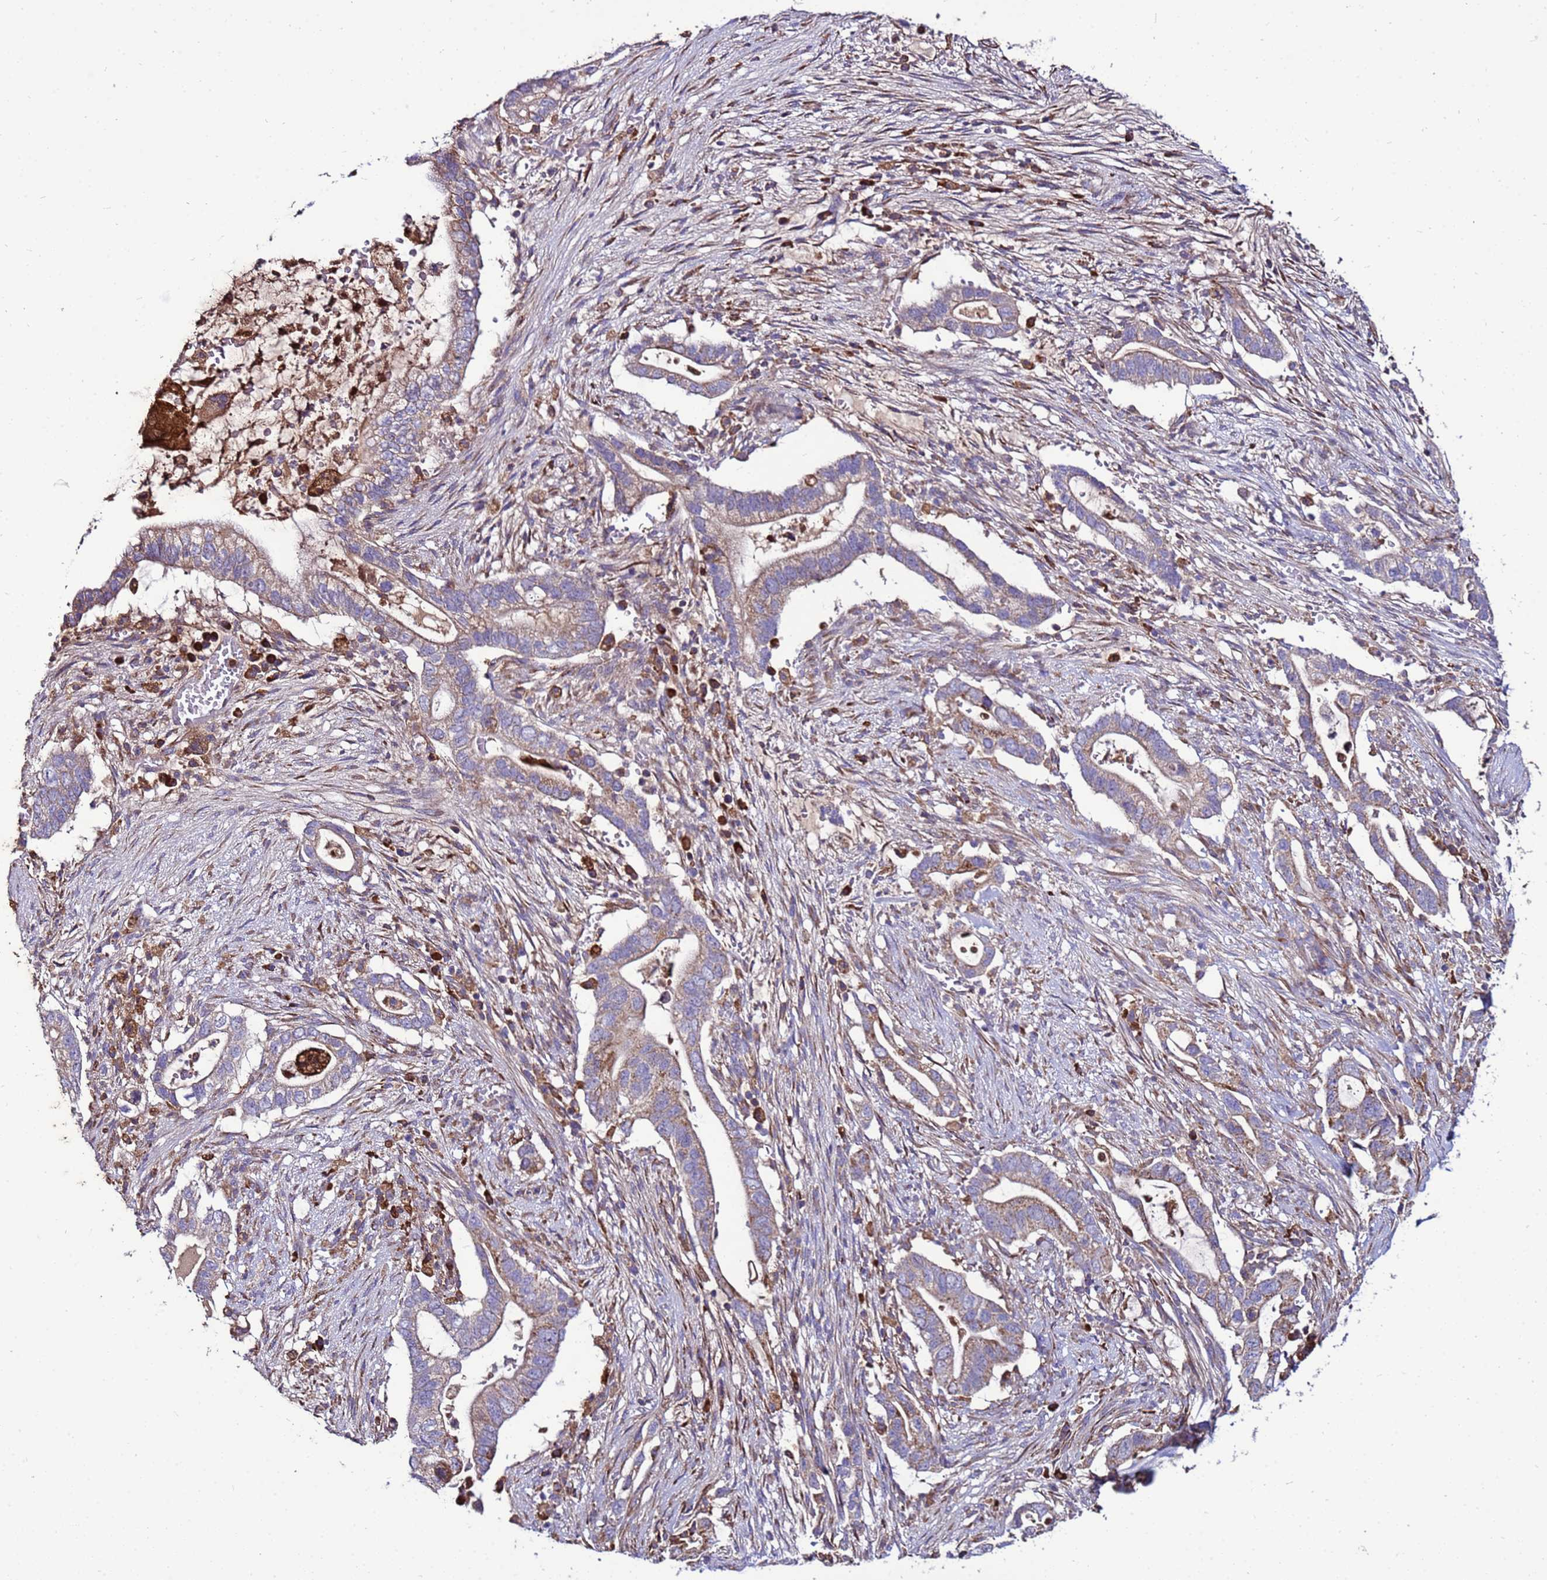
{"staining": {"intensity": "weak", "quantity": ">75%", "location": "cytoplasmic/membranous"}, "tissue": "pancreatic cancer", "cell_type": "Tumor cells", "image_type": "cancer", "snomed": [{"axis": "morphology", "description": "Adenocarcinoma, NOS"}, {"axis": "topography", "description": "Pancreas"}], "caption": "Pancreatic cancer stained with a brown dye displays weak cytoplasmic/membranous positive staining in approximately >75% of tumor cells.", "gene": "ANTKMT", "patient": {"sex": "female", "age": 72}}